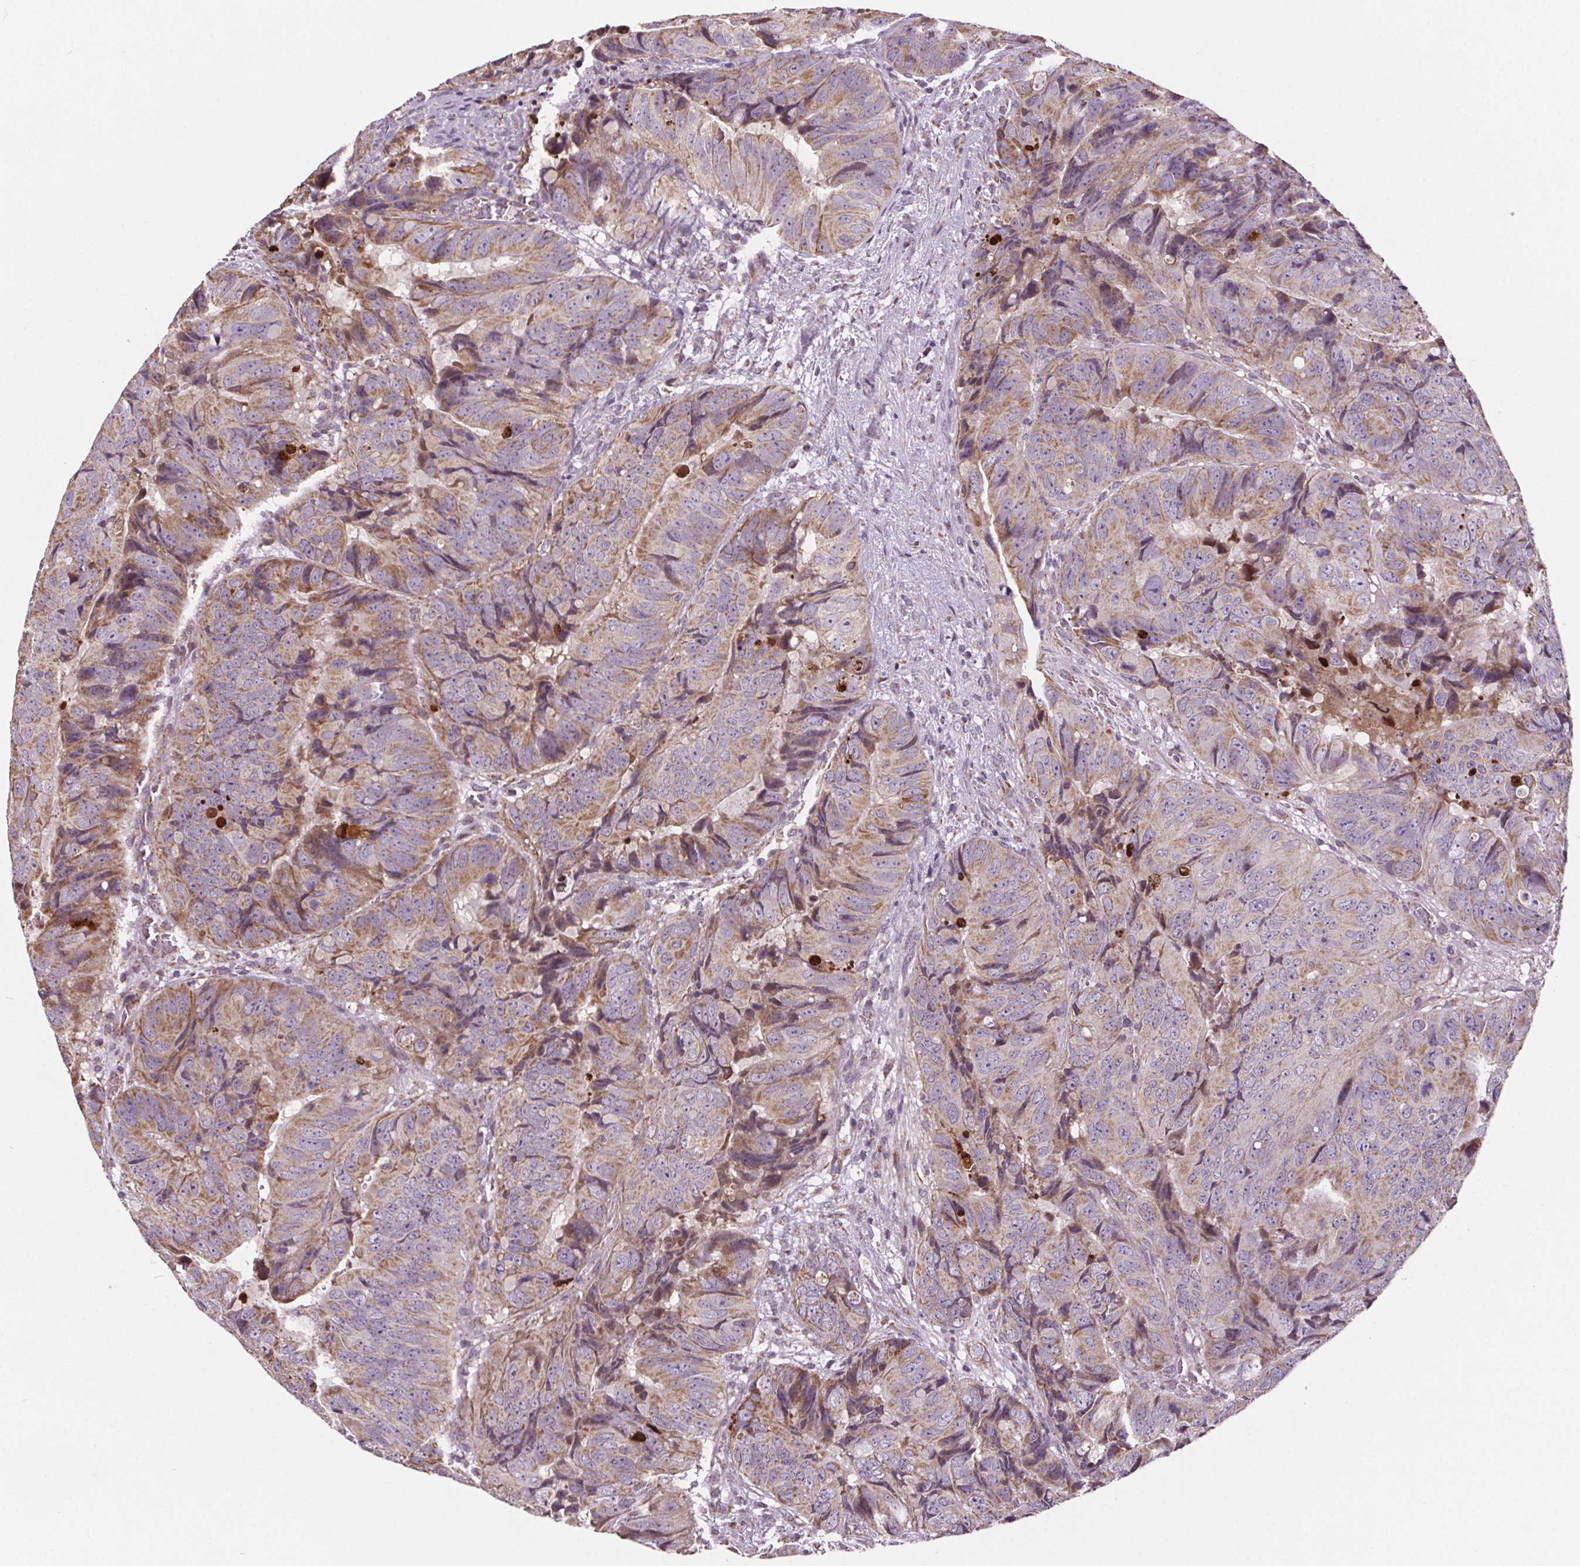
{"staining": {"intensity": "moderate", "quantity": ">75%", "location": "cytoplasmic/membranous"}, "tissue": "colorectal cancer", "cell_type": "Tumor cells", "image_type": "cancer", "snomed": [{"axis": "morphology", "description": "Adenocarcinoma, NOS"}, {"axis": "topography", "description": "Colon"}], "caption": "A brown stain shows moderate cytoplasmic/membranous positivity of a protein in human adenocarcinoma (colorectal) tumor cells.", "gene": "SUCLA2", "patient": {"sex": "male", "age": 79}}